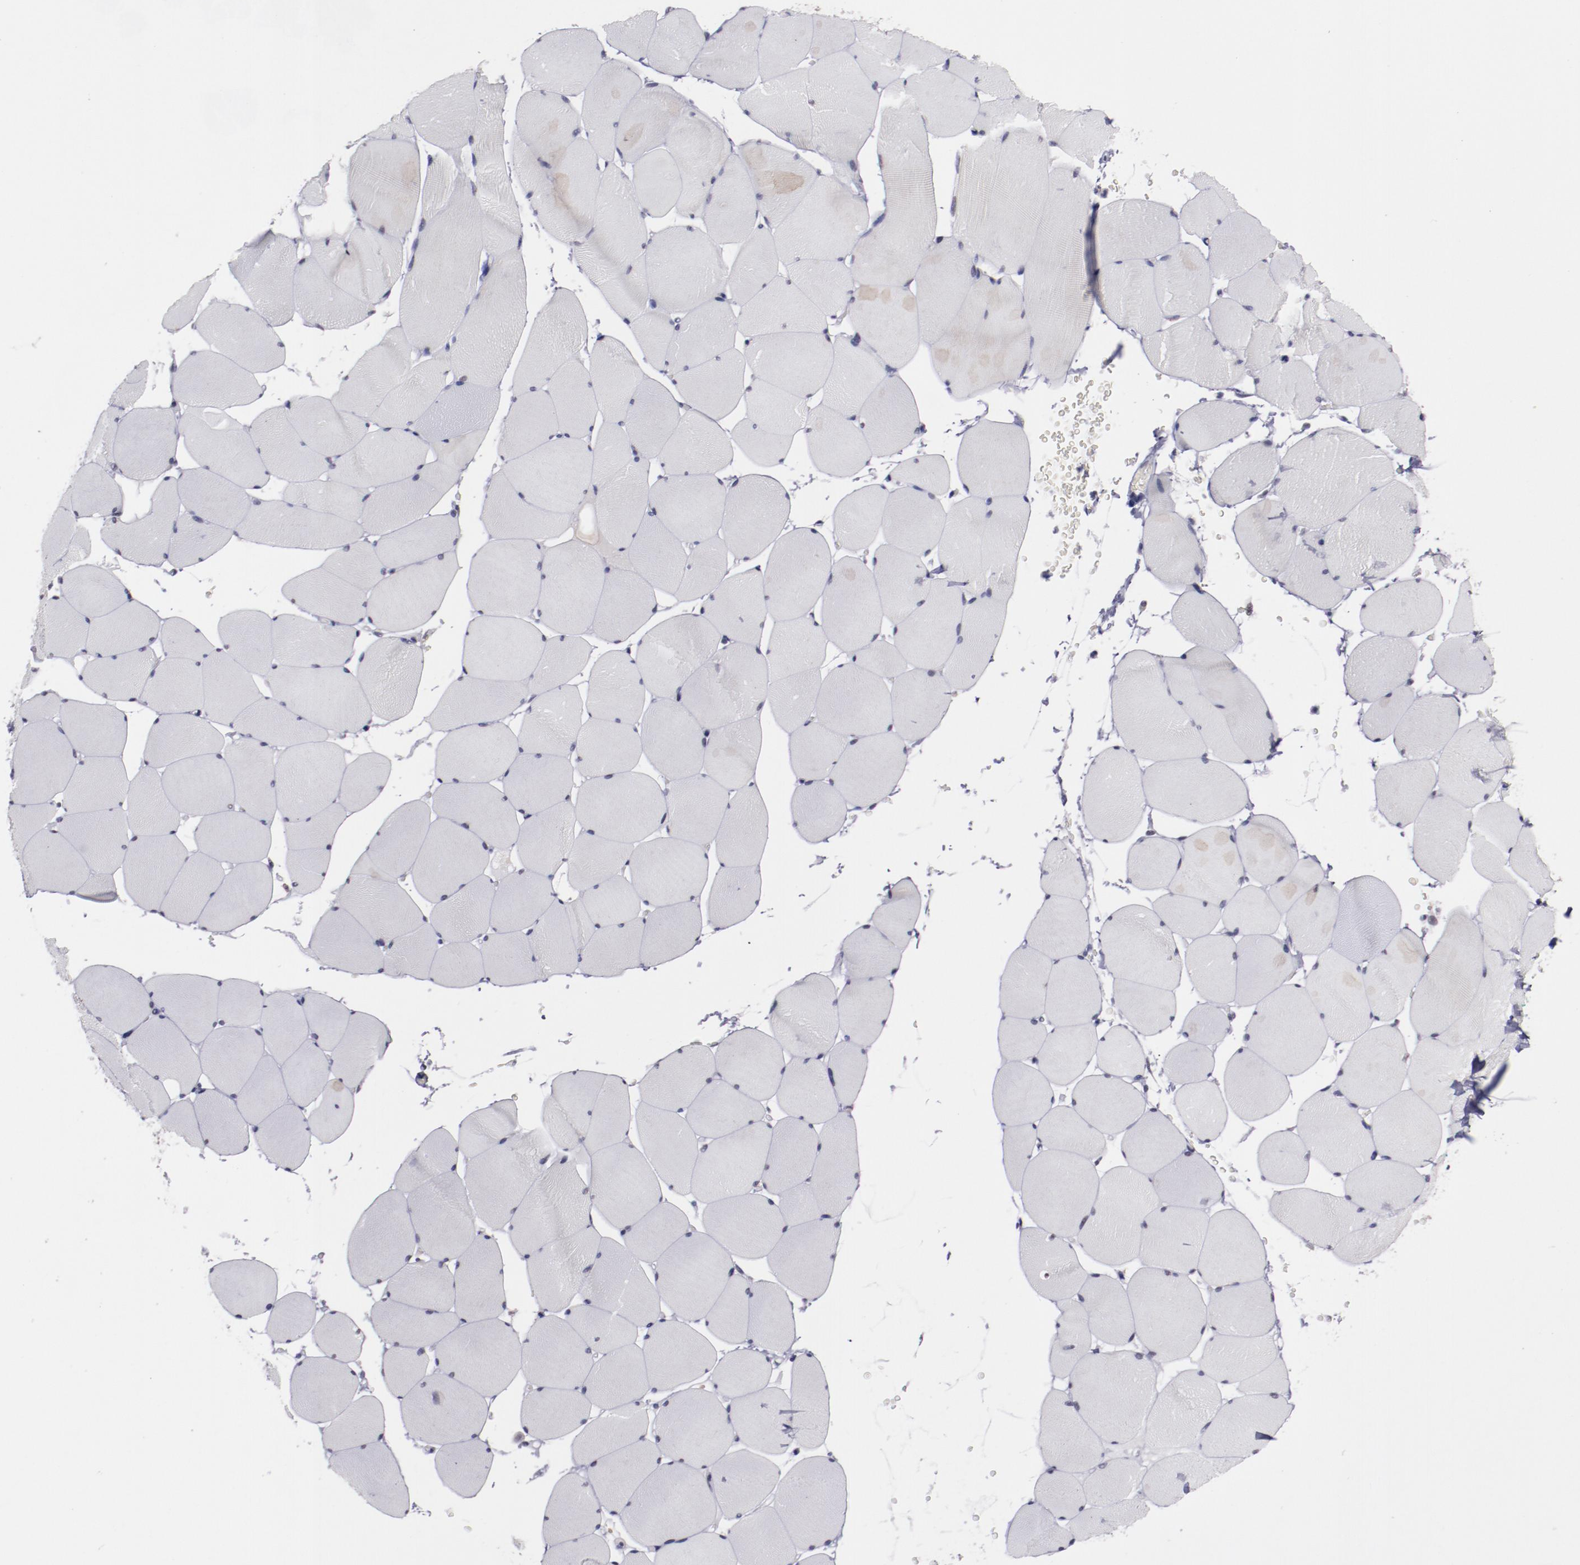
{"staining": {"intensity": "negative", "quantity": "none", "location": "none"}, "tissue": "skeletal muscle", "cell_type": "Myocytes", "image_type": "normal", "snomed": [{"axis": "morphology", "description": "Normal tissue, NOS"}, {"axis": "topography", "description": "Skeletal muscle"}], "caption": "This is an immunohistochemistry (IHC) image of benign skeletal muscle. There is no expression in myocytes.", "gene": "NRXN3", "patient": {"sex": "male", "age": 62}}